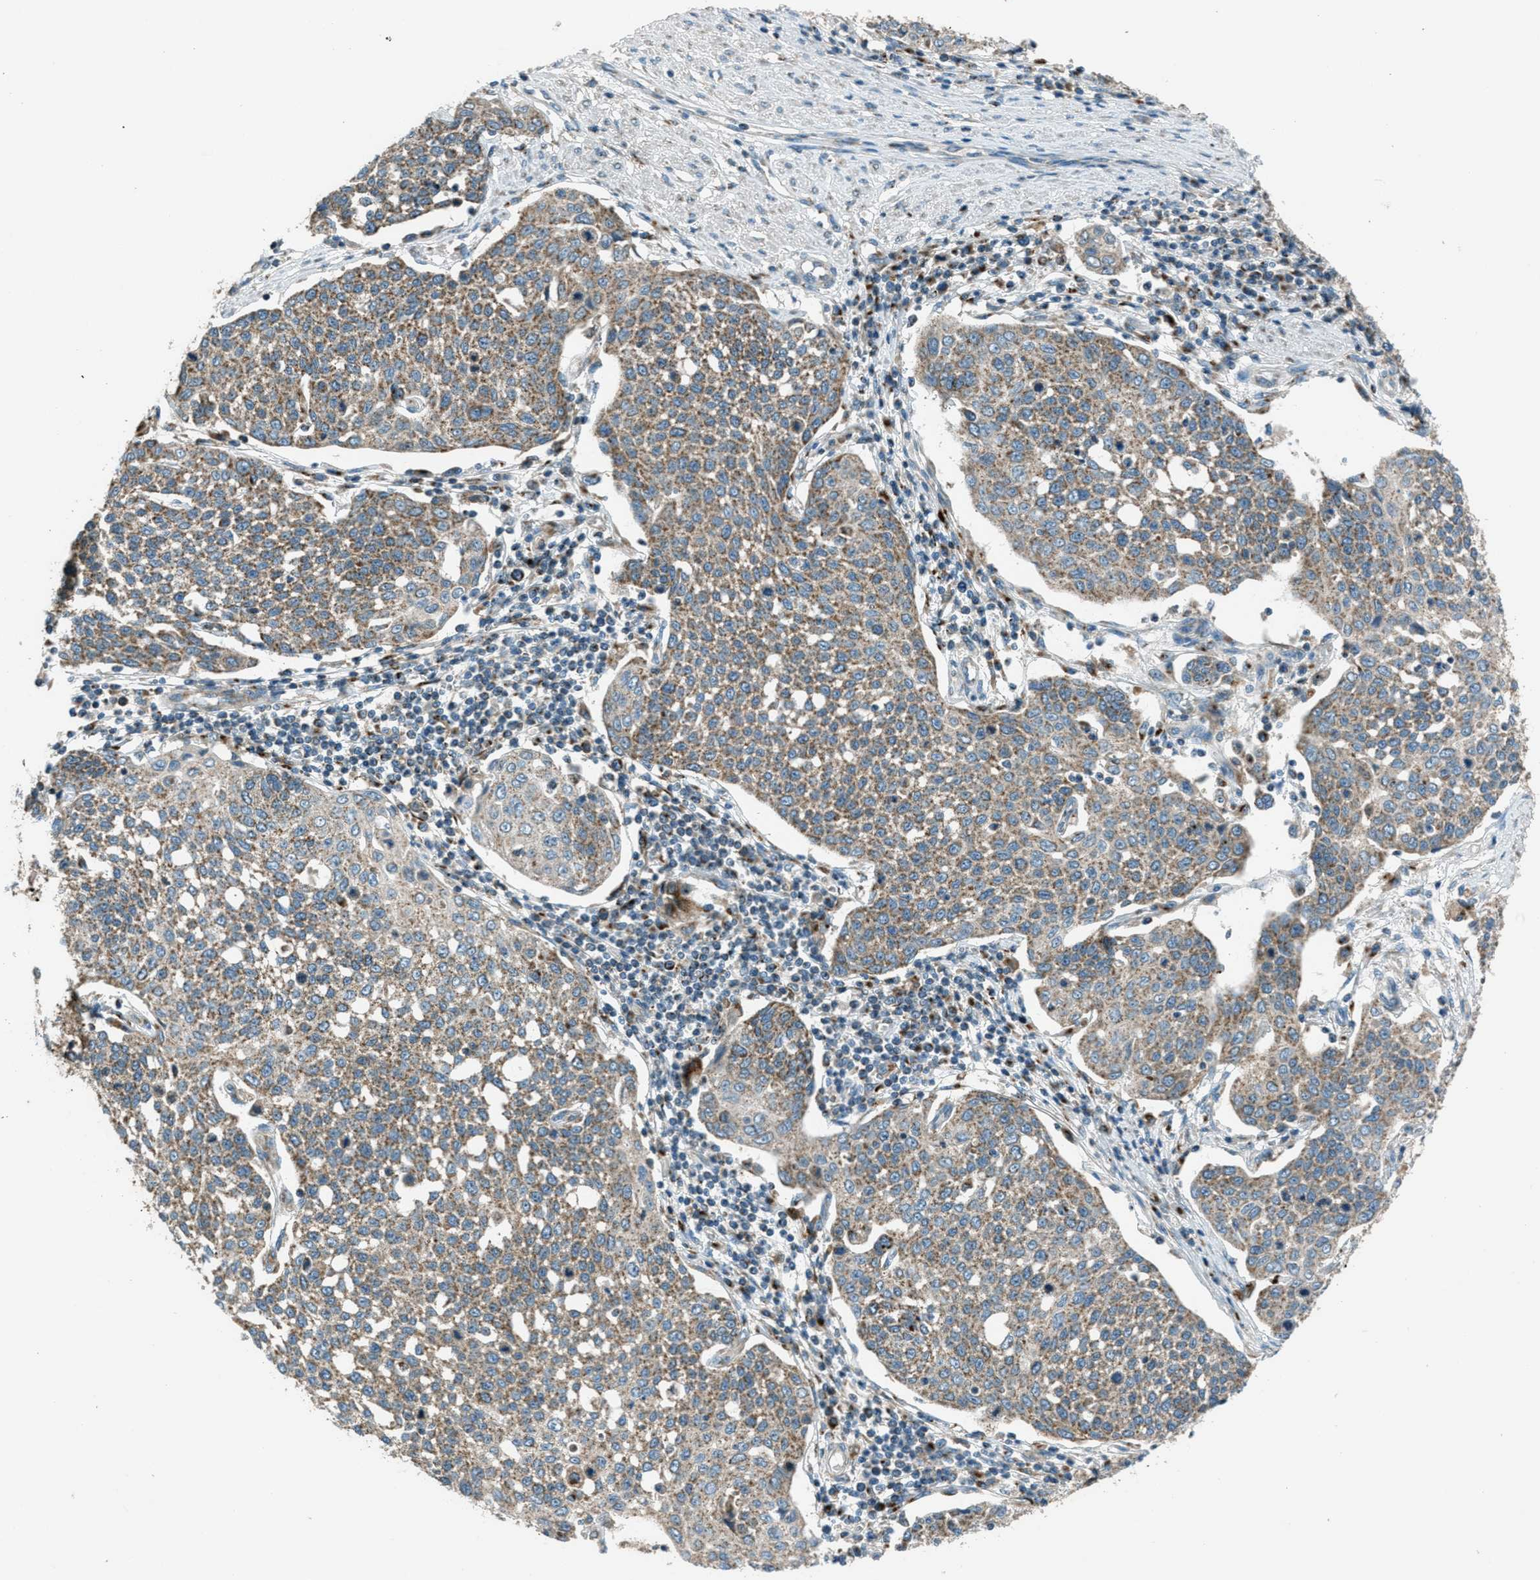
{"staining": {"intensity": "weak", "quantity": ">75%", "location": "cytoplasmic/membranous"}, "tissue": "cervical cancer", "cell_type": "Tumor cells", "image_type": "cancer", "snomed": [{"axis": "morphology", "description": "Squamous cell carcinoma, NOS"}, {"axis": "topography", "description": "Cervix"}], "caption": "This histopathology image reveals cervical cancer stained with IHC to label a protein in brown. The cytoplasmic/membranous of tumor cells show weak positivity for the protein. Nuclei are counter-stained blue.", "gene": "BCKDK", "patient": {"sex": "female", "age": 34}}